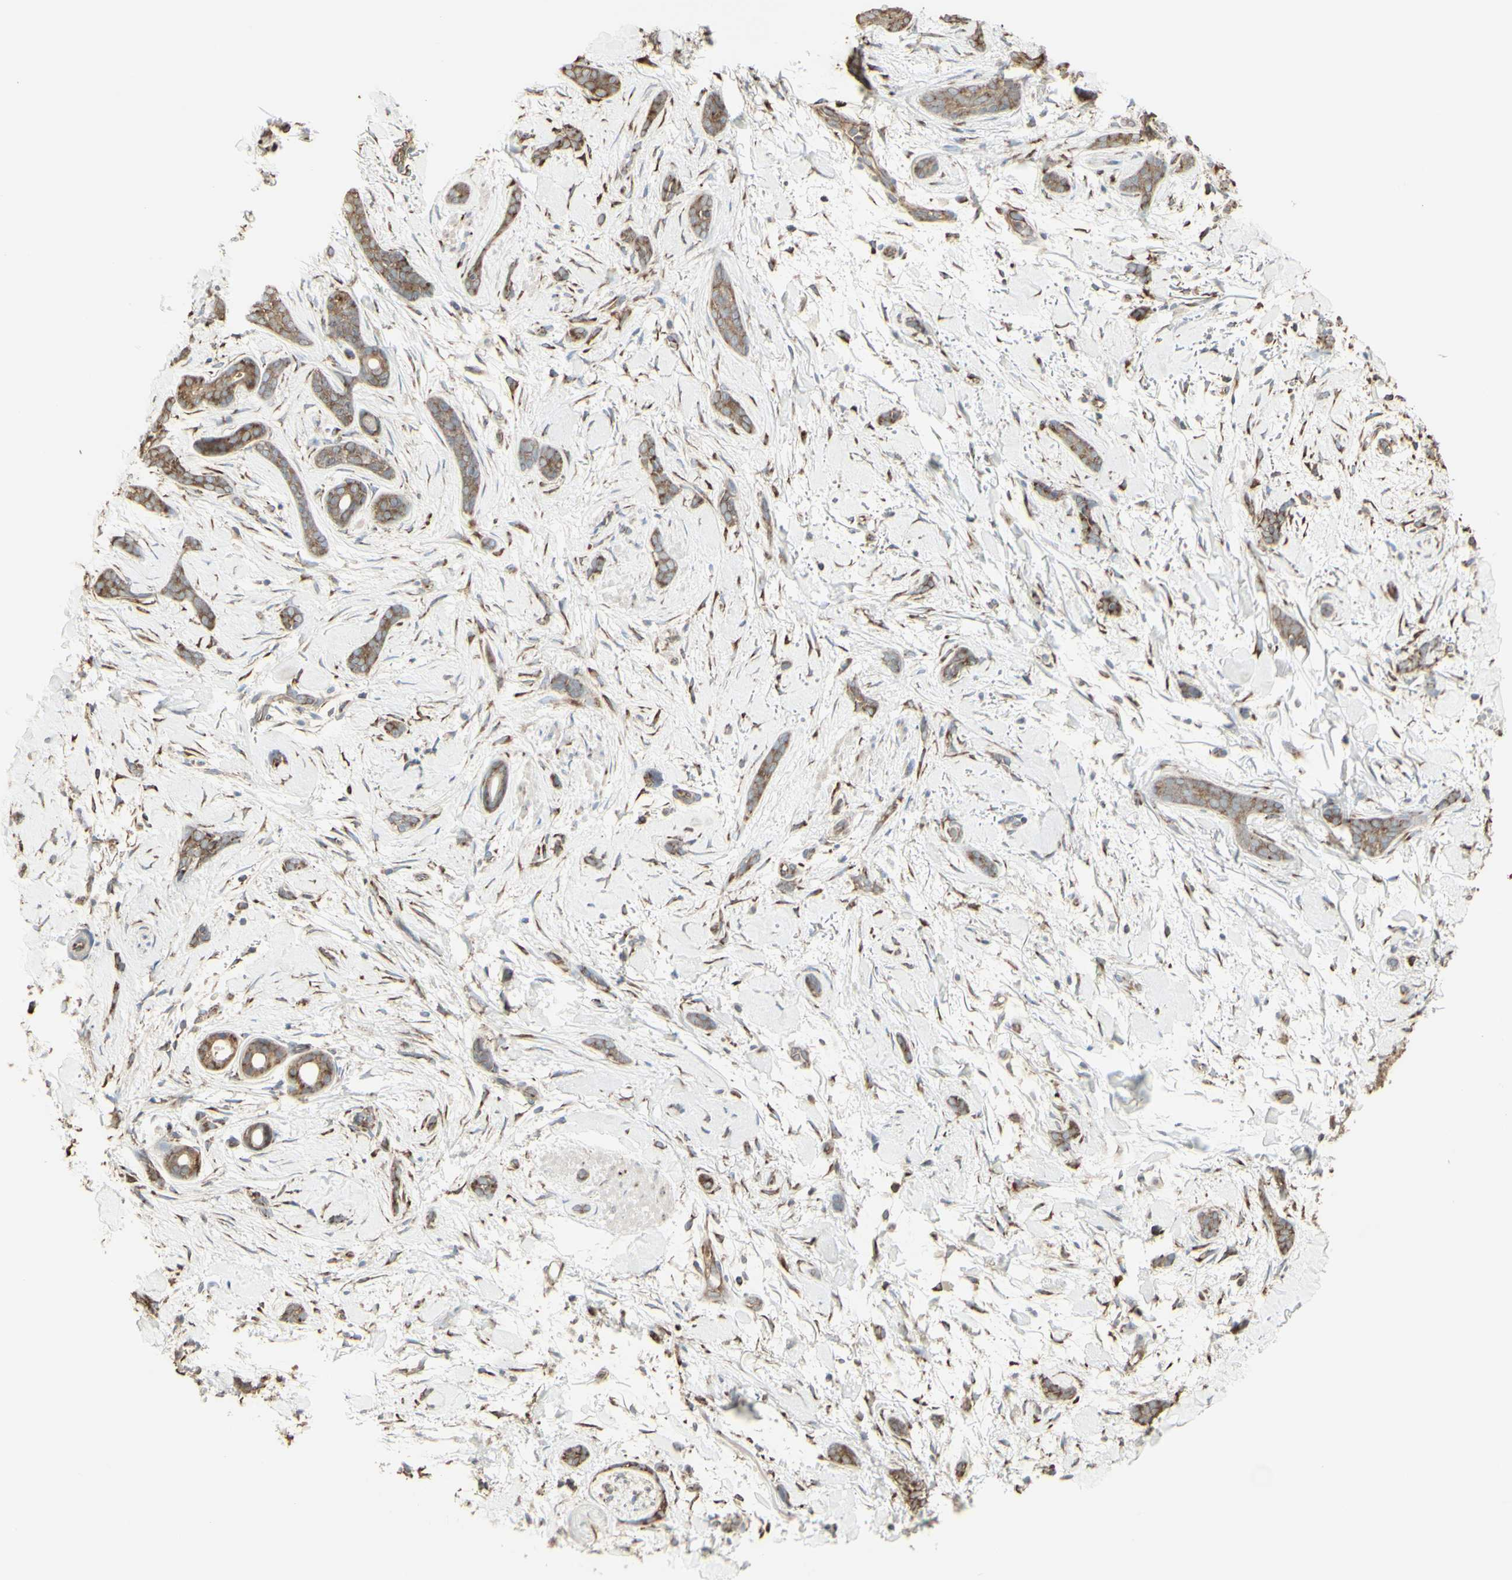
{"staining": {"intensity": "weak", "quantity": ">75%", "location": "cytoplasmic/membranous"}, "tissue": "skin cancer", "cell_type": "Tumor cells", "image_type": "cancer", "snomed": [{"axis": "morphology", "description": "Basal cell carcinoma"}, {"axis": "morphology", "description": "Adnexal tumor, benign"}, {"axis": "topography", "description": "Skin"}], "caption": "Protein staining by immunohistochemistry reveals weak cytoplasmic/membranous staining in about >75% of tumor cells in skin benign adnexal tumor.", "gene": "EEF1B2", "patient": {"sex": "female", "age": 42}}